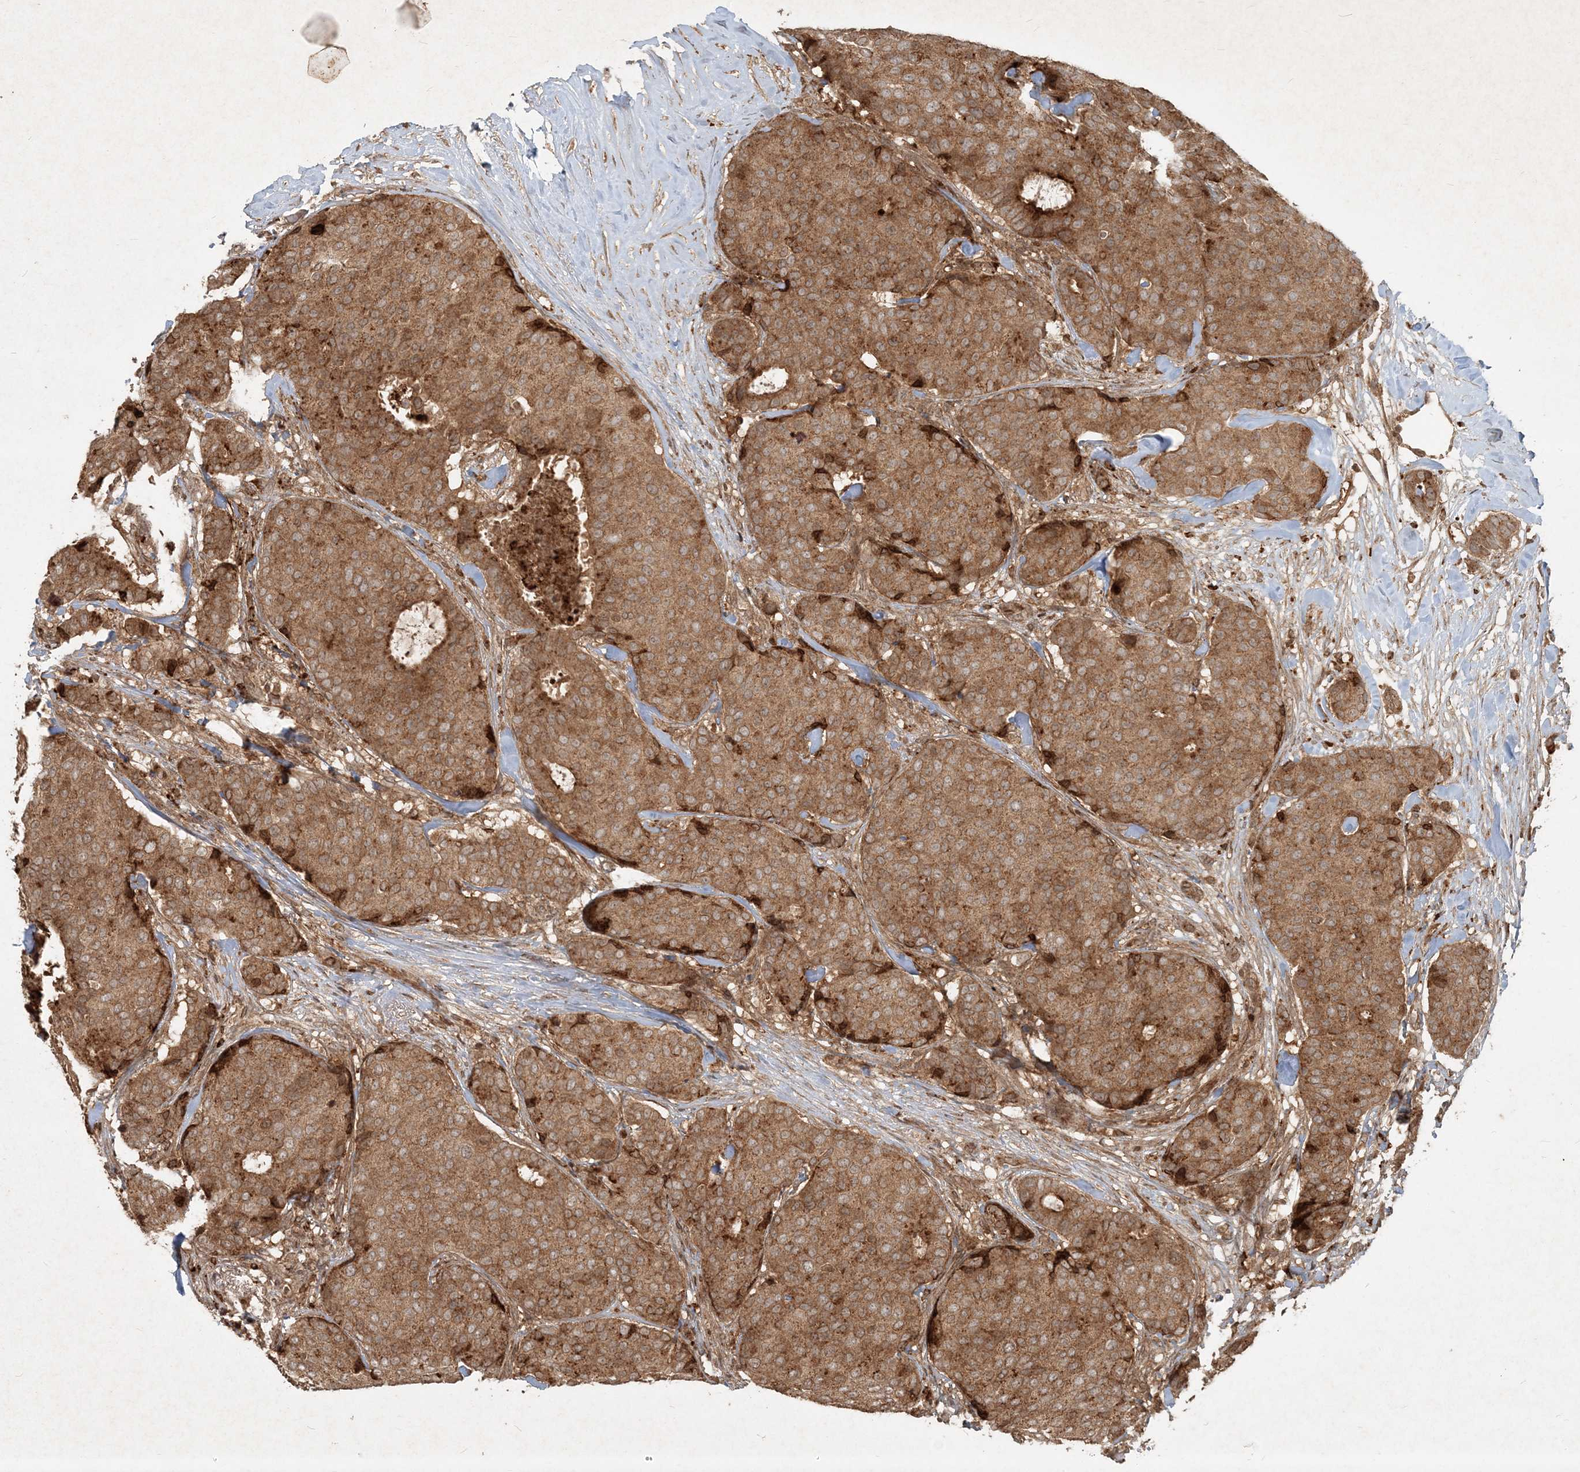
{"staining": {"intensity": "moderate", "quantity": ">75%", "location": "cytoplasmic/membranous"}, "tissue": "breast cancer", "cell_type": "Tumor cells", "image_type": "cancer", "snomed": [{"axis": "morphology", "description": "Duct carcinoma"}, {"axis": "topography", "description": "Breast"}], "caption": "Protein expression by immunohistochemistry displays moderate cytoplasmic/membranous positivity in about >75% of tumor cells in breast infiltrating ductal carcinoma. (DAB (3,3'-diaminobenzidine) = brown stain, brightfield microscopy at high magnification).", "gene": "NARS1", "patient": {"sex": "female", "age": 75}}